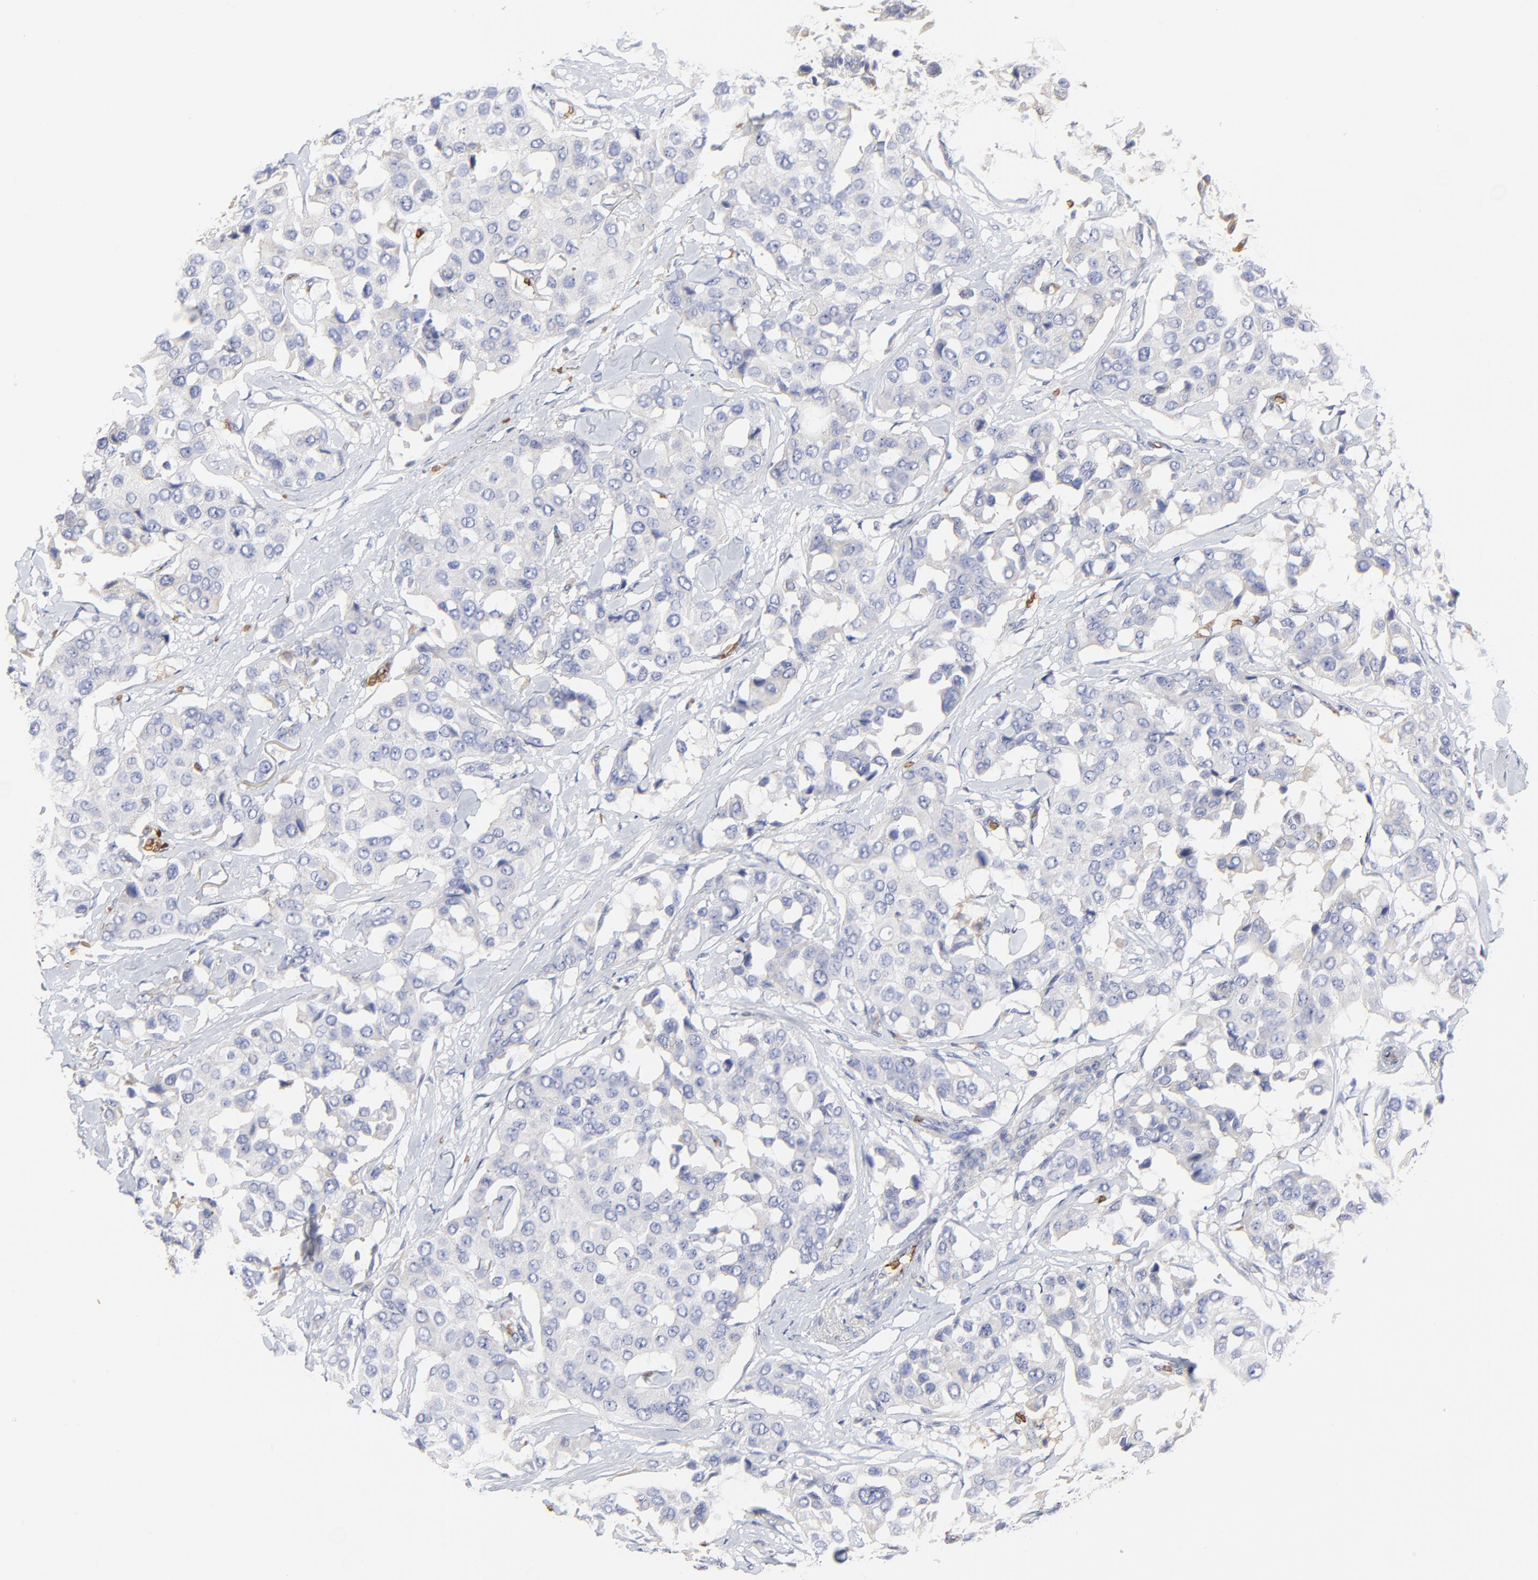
{"staining": {"intensity": "negative", "quantity": "none", "location": "none"}, "tissue": "breast cancer", "cell_type": "Tumor cells", "image_type": "cancer", "snomed": [{"axis": "morphology", "description": "Duct carcinoma"}, {"axis": "topography", "description": "Breast"}], "caption": "Immunohistochemical staining of breast intraductal carcinoma reveals no significant staining in tumor cells.", "gene": "PAG1", "patient": {"sex": "female", "age": 80}}